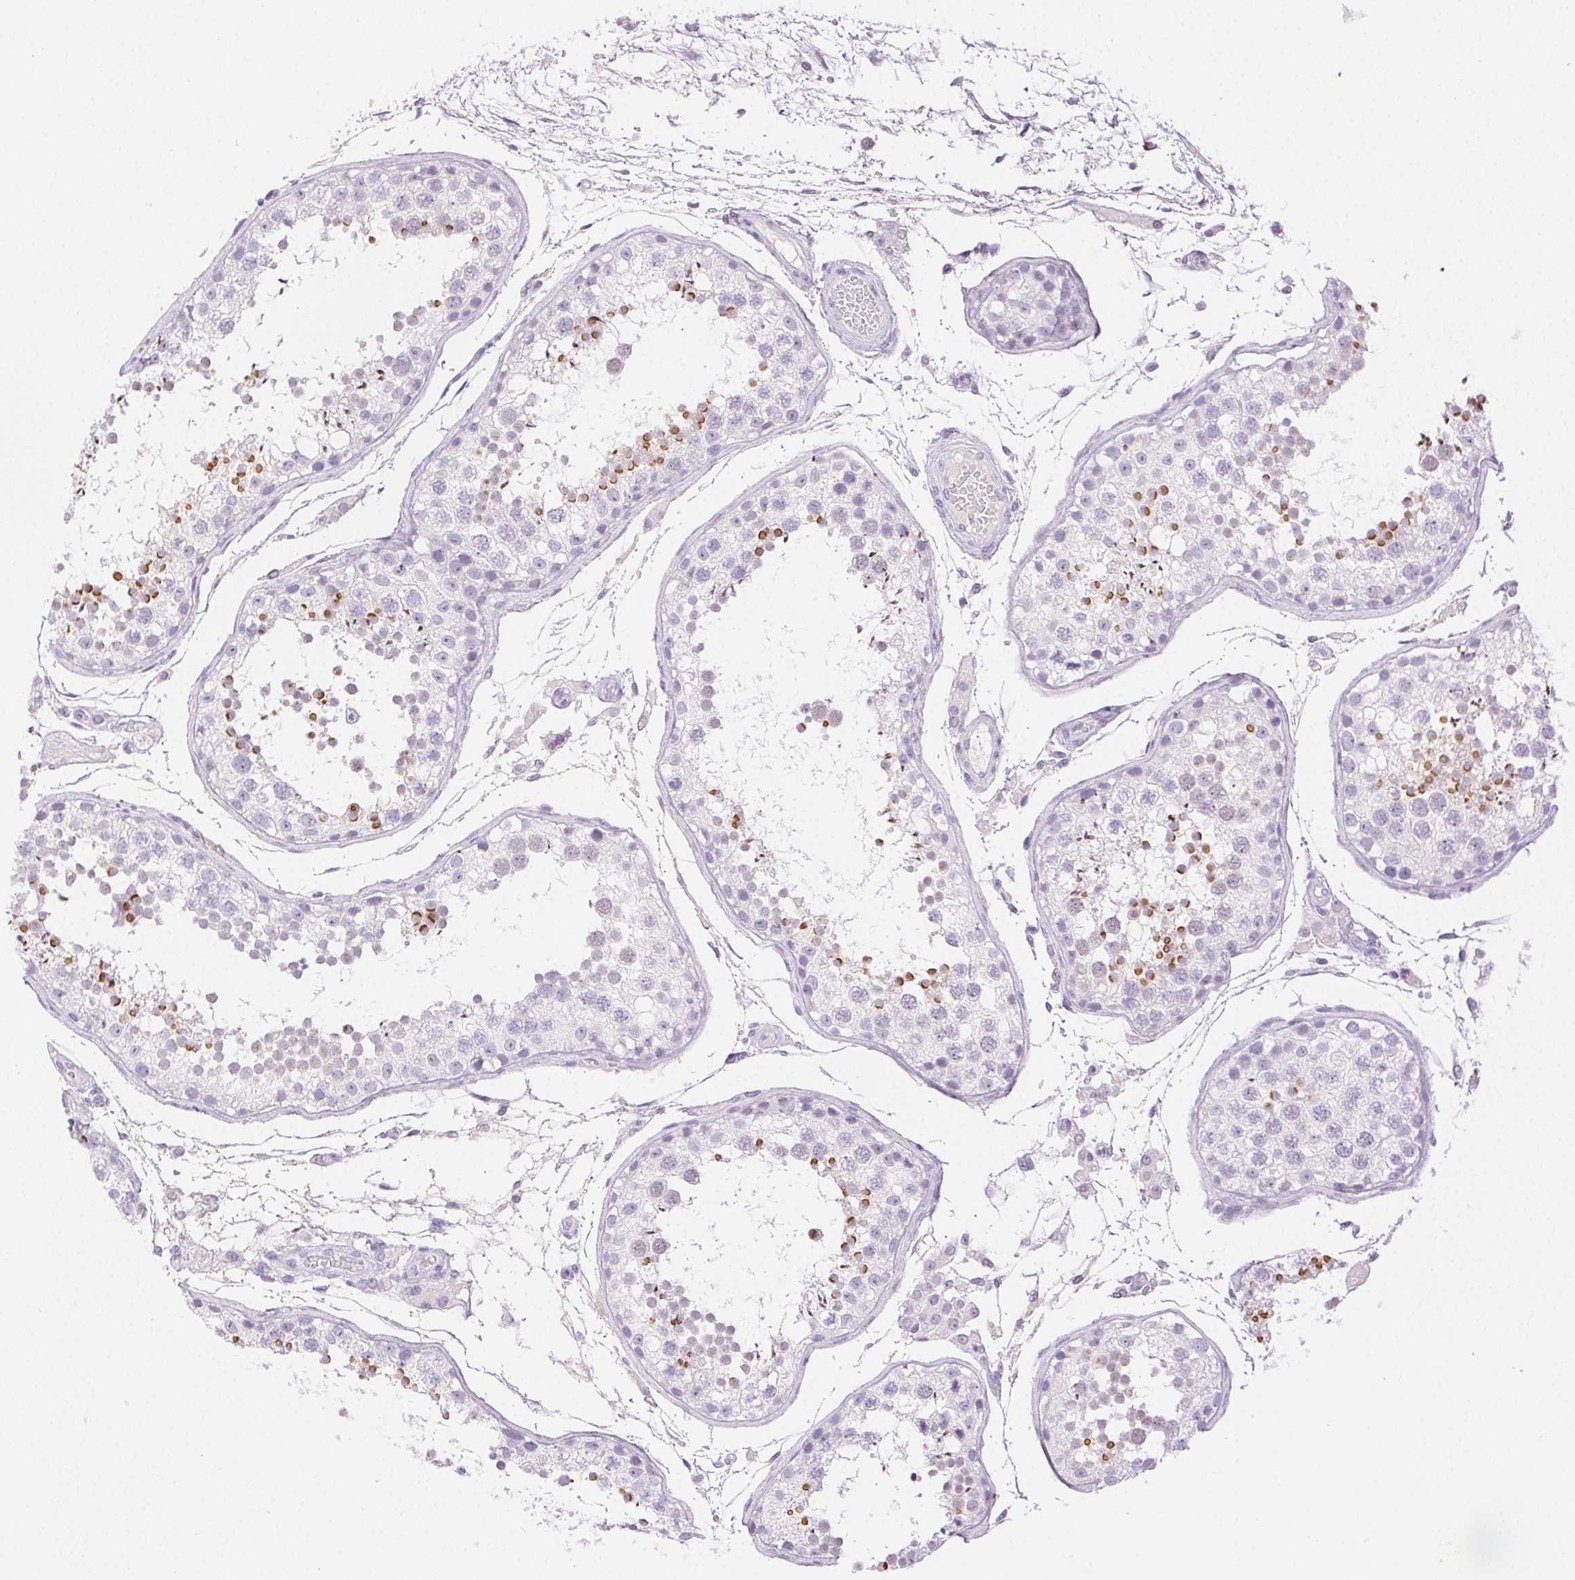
{"staining": {"intensity": "strong", "quantity": "<25%", "location": "cytoplasmic/membranous"}, "tissue": "testis", "cell_type": "Cells in seminiferous ducts", "image_type": "normal", "snomed": [{"axis": "morphology", "description": "Normal tissue, NOS"}, {"axis": "topography", "description": "Testis"}], "caption": "Unremarkable testis was stained to show a protein in brown. There is medium levels of strong cytoplasmic/membranous positivity in about <25% of cells in seminiferous ducts. (DAB IHC, brown staining for protein, blue staining for nuclei).", "gene": "SPACA4", "patient": {"sex": "male", "age": 29}}